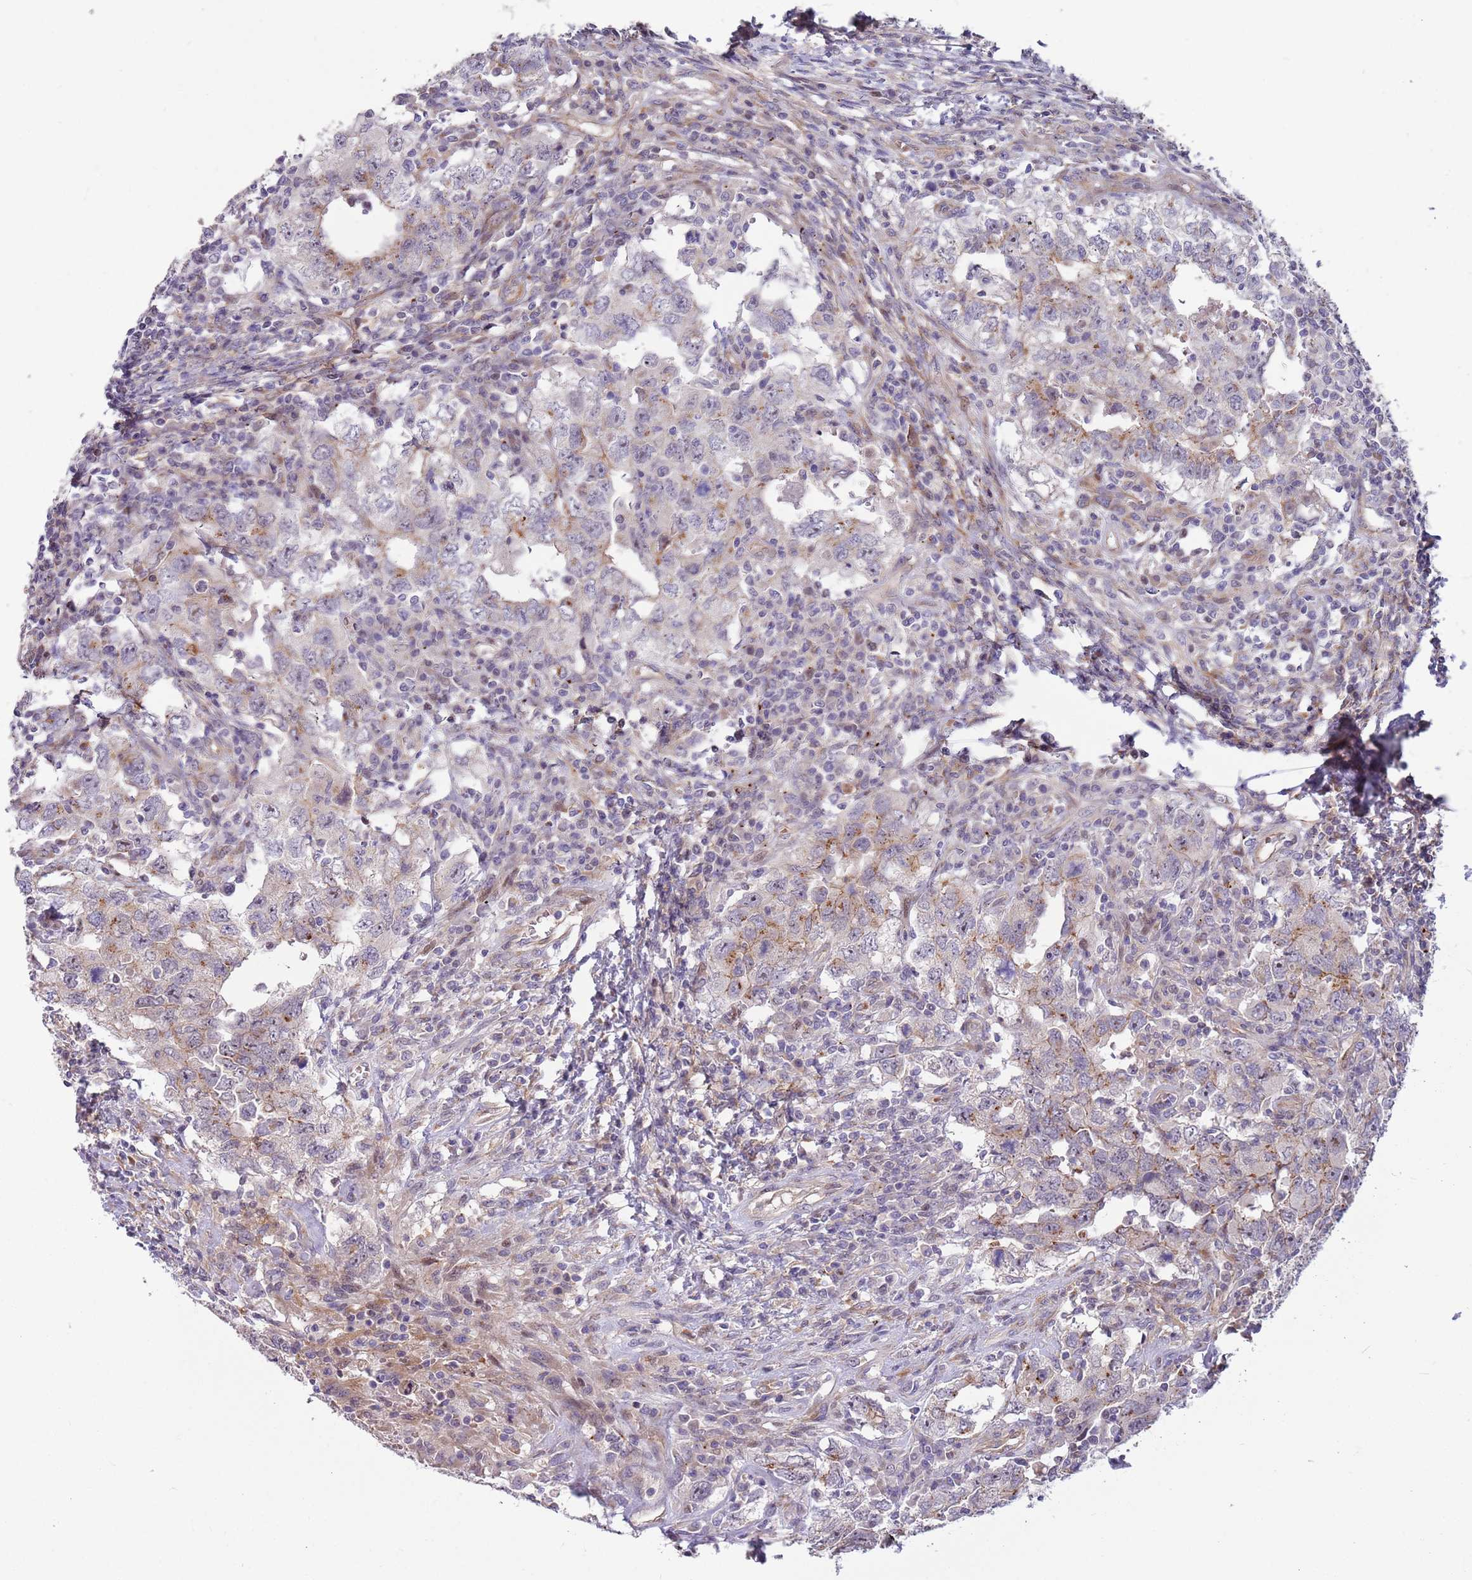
{"staining": {"intensity": "moderate", "quantity": "<25%", "location": "cytoplasmic/membranous"}, "tissue": "testis cancer", "cell_type": "Tumor cells", "image_type": "cancer", "snomed": [{"axis": "morphology", "description": "Carcinoma, Embryonal, NOS"}, {"axis": "topography", "description": "Testis"}], "caption": "Protein analysis of embryonal carcinoma (testis) tissue reveals moderate cytoplasmic/membranous staining in approximately <25% of tumor cells. (Brightfield microscopy of DAB IHC at high magnification).", "gene": "ITGB6", "patient": {"sex": "male", "age": 26}}